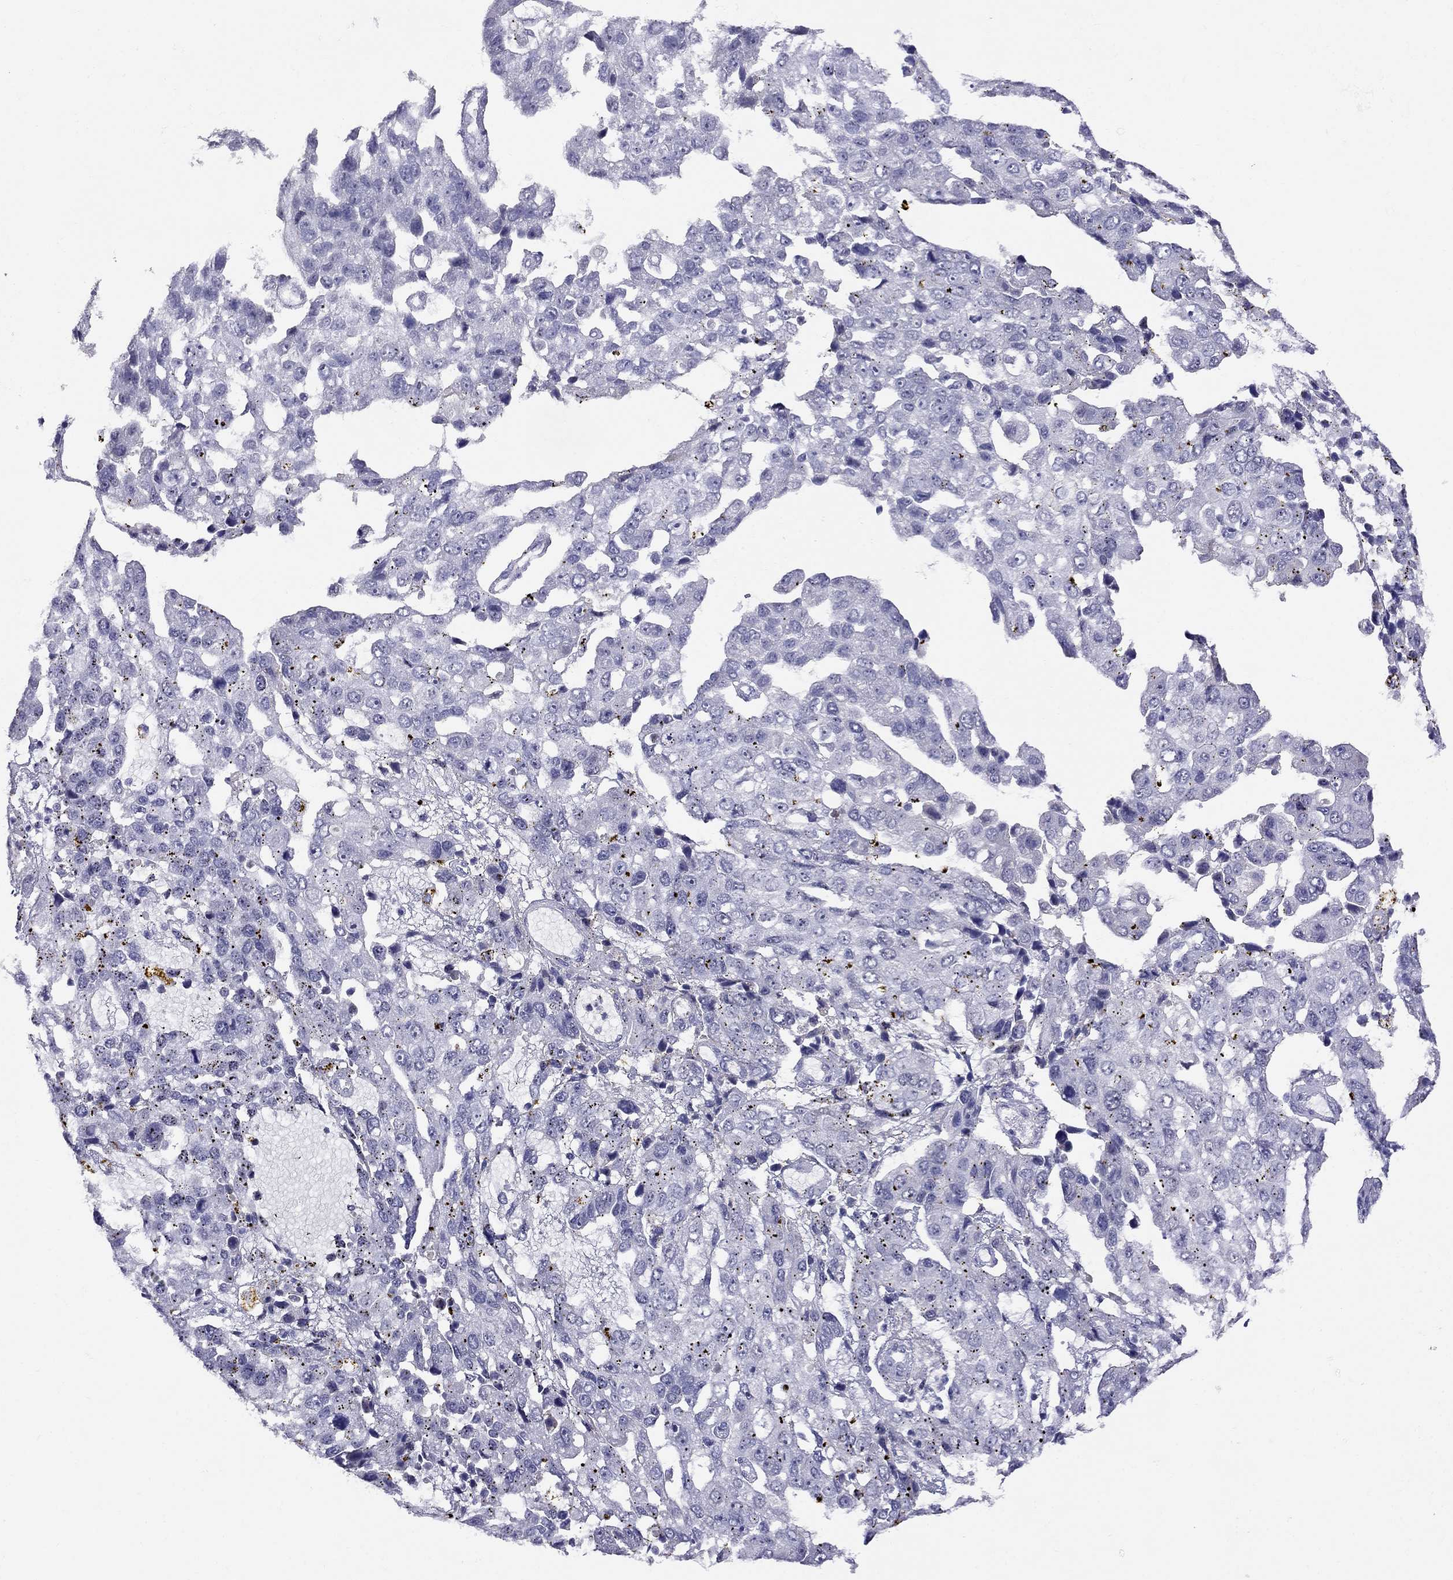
{"staining": {"intensity": "negative", "quantity": "none", "location": "none"}, "tissue": "pancreatic cancer", "cell_type": "Tumor cells", "image_type": "cancer", "snomed": [{"axis": "morphology", "description": "Adenocarcinoma, NOS"}, {"axis": "topography", "description": "Pancreas"}], "caption": "Protein analysis of pancreatic cancer displays no significant staining in tumor cells. The staining was performed using DAB to visualize the protein expression in brown, while the nuclei were stained in blue with hematoxylin (Magnification: 20x).", "gene": "MYO3B", "patient": {"sex": "female", "age": 61}}